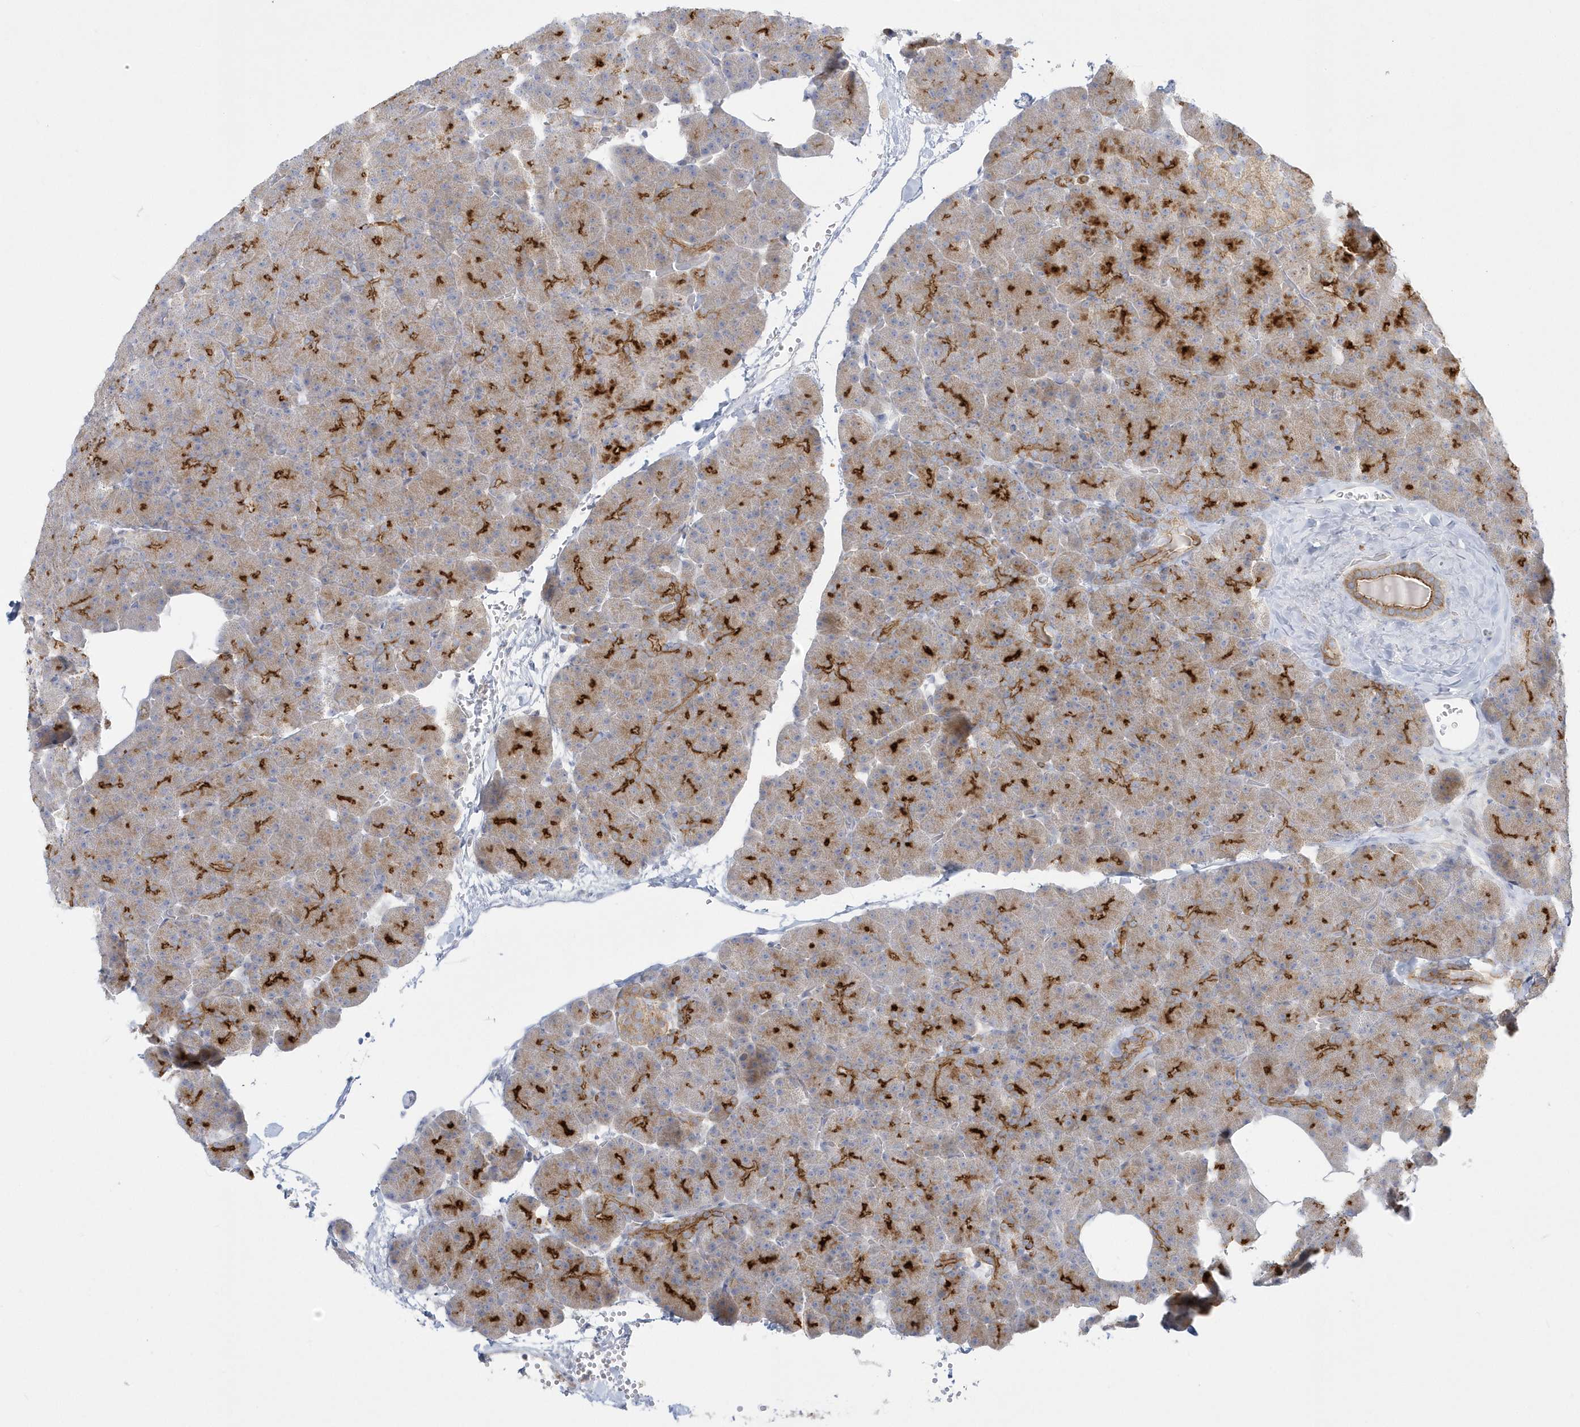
{"staining": {"intensity": "strong", "quantity": ">75%", "location": "cytoplasmic/membranous"}, "tissue": "pancreas", "cell_type": "Exocrine glandular cells", "image_type": "normal", "snomed": [{"axis": "morphology", "description": "Normal tissue, NOS"}, {"axis": "morphology", "description": "Carcinoid, malignant, NOS"}, {"axis": "topography", "description": "Pancreas"}], "caption": "IHC (DAB) staining of normal pancreas exhibits strong cytoplasmic/membranous protein staining in about >75% of exocrine glandular cells. (brown staining indicates protein expression, while blue staining denotes nuclei).", "gene": "DNAJC18", "patient": {"sex": "female", "age": 35}}